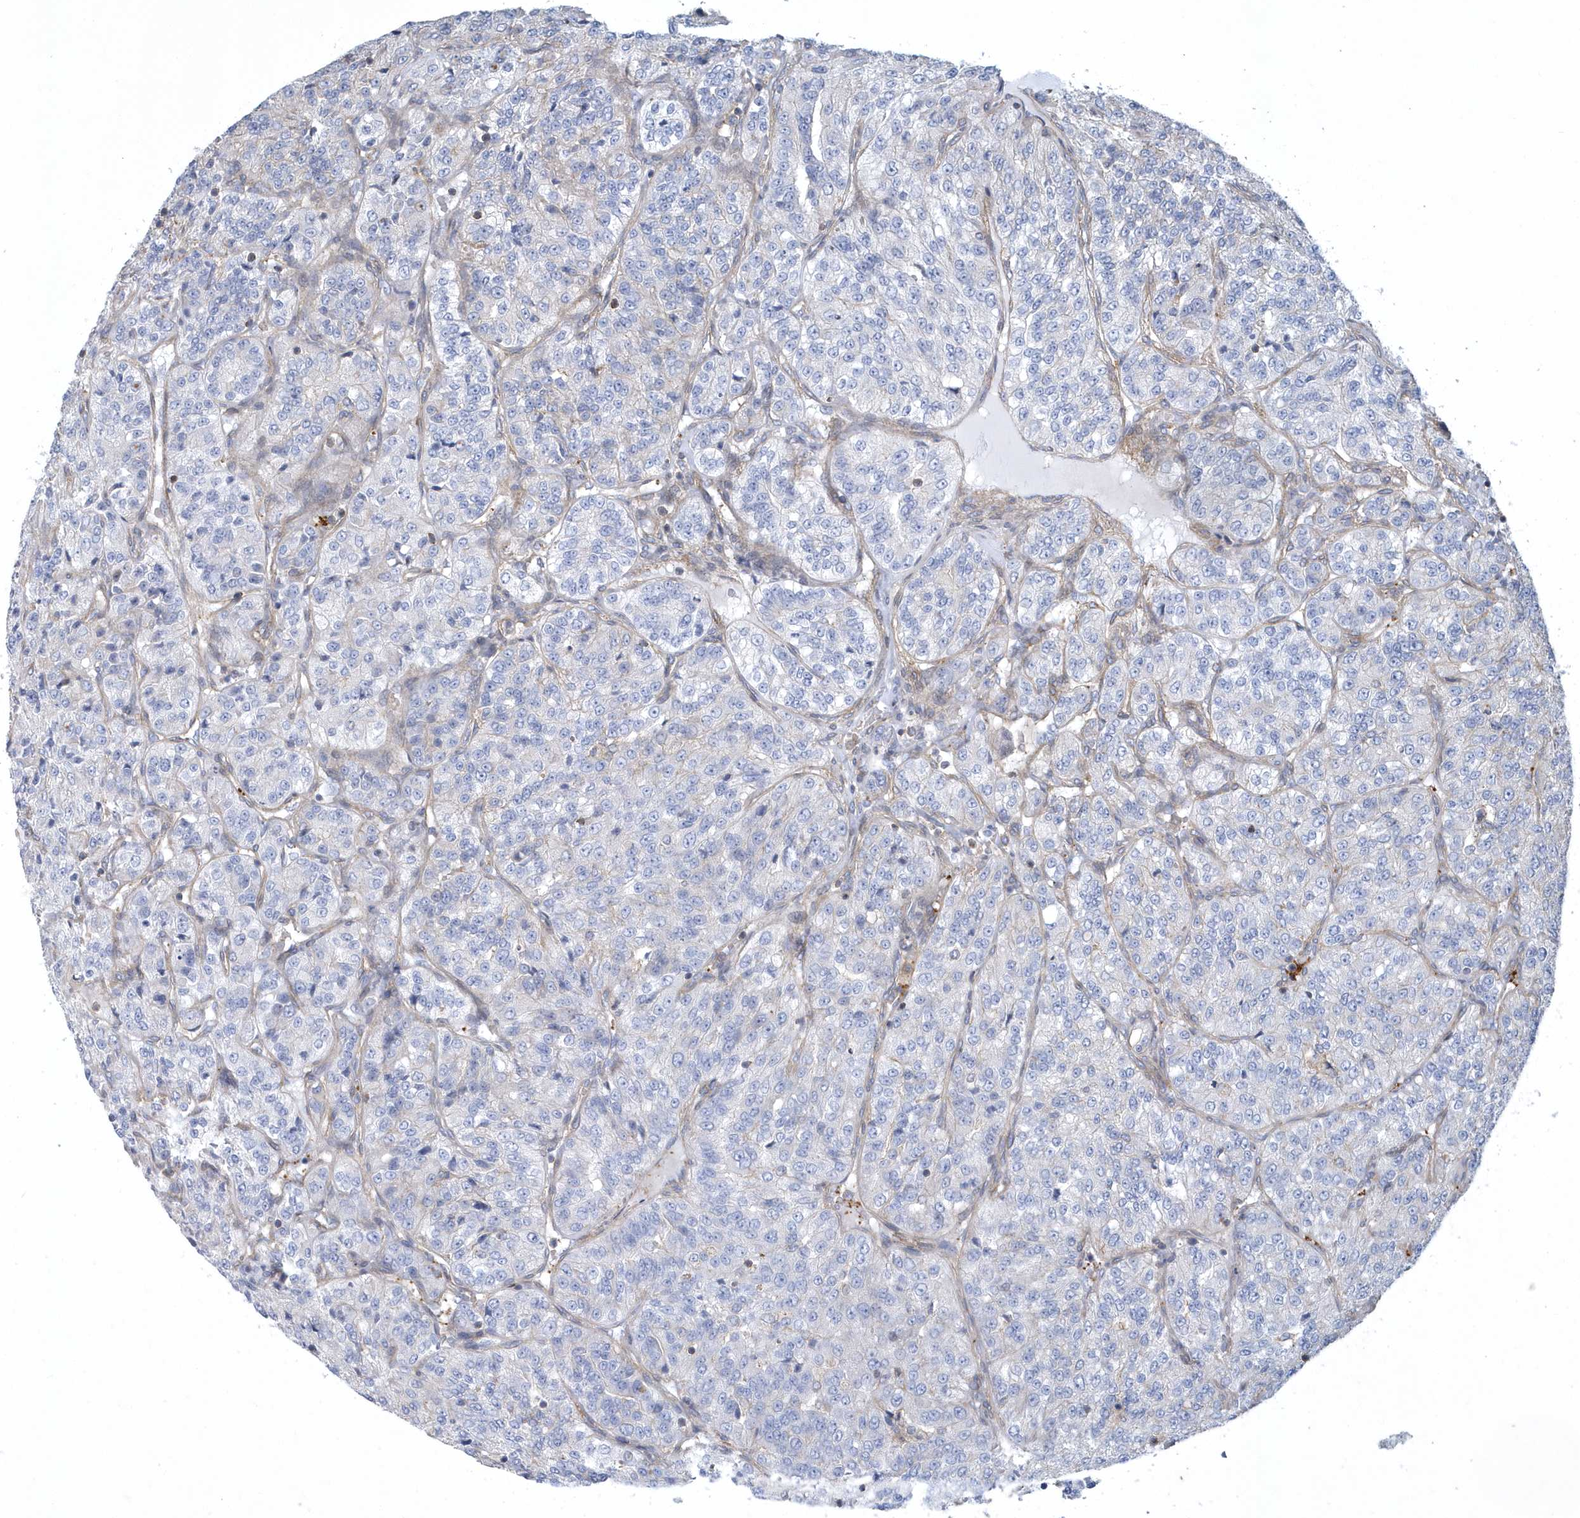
{"staining": {"intensity": "negative", "quantity": "none", "location": "none"}, "tissue": "renal cancer", "cell_type": "Tumor cells", "image_type": "cancer", "snomed": [{"axis": "morphology", "description": "Adenocarcinoma, NOS"}, {"axis": "topography", "description": "Kidney"}], "caption": "Histopathology image shows no significant protein staining in tumor cells of renal cancer (adenocarcinoma).", "gene": "ARAP2", "patient": {"sex": "female", "age": 63}}